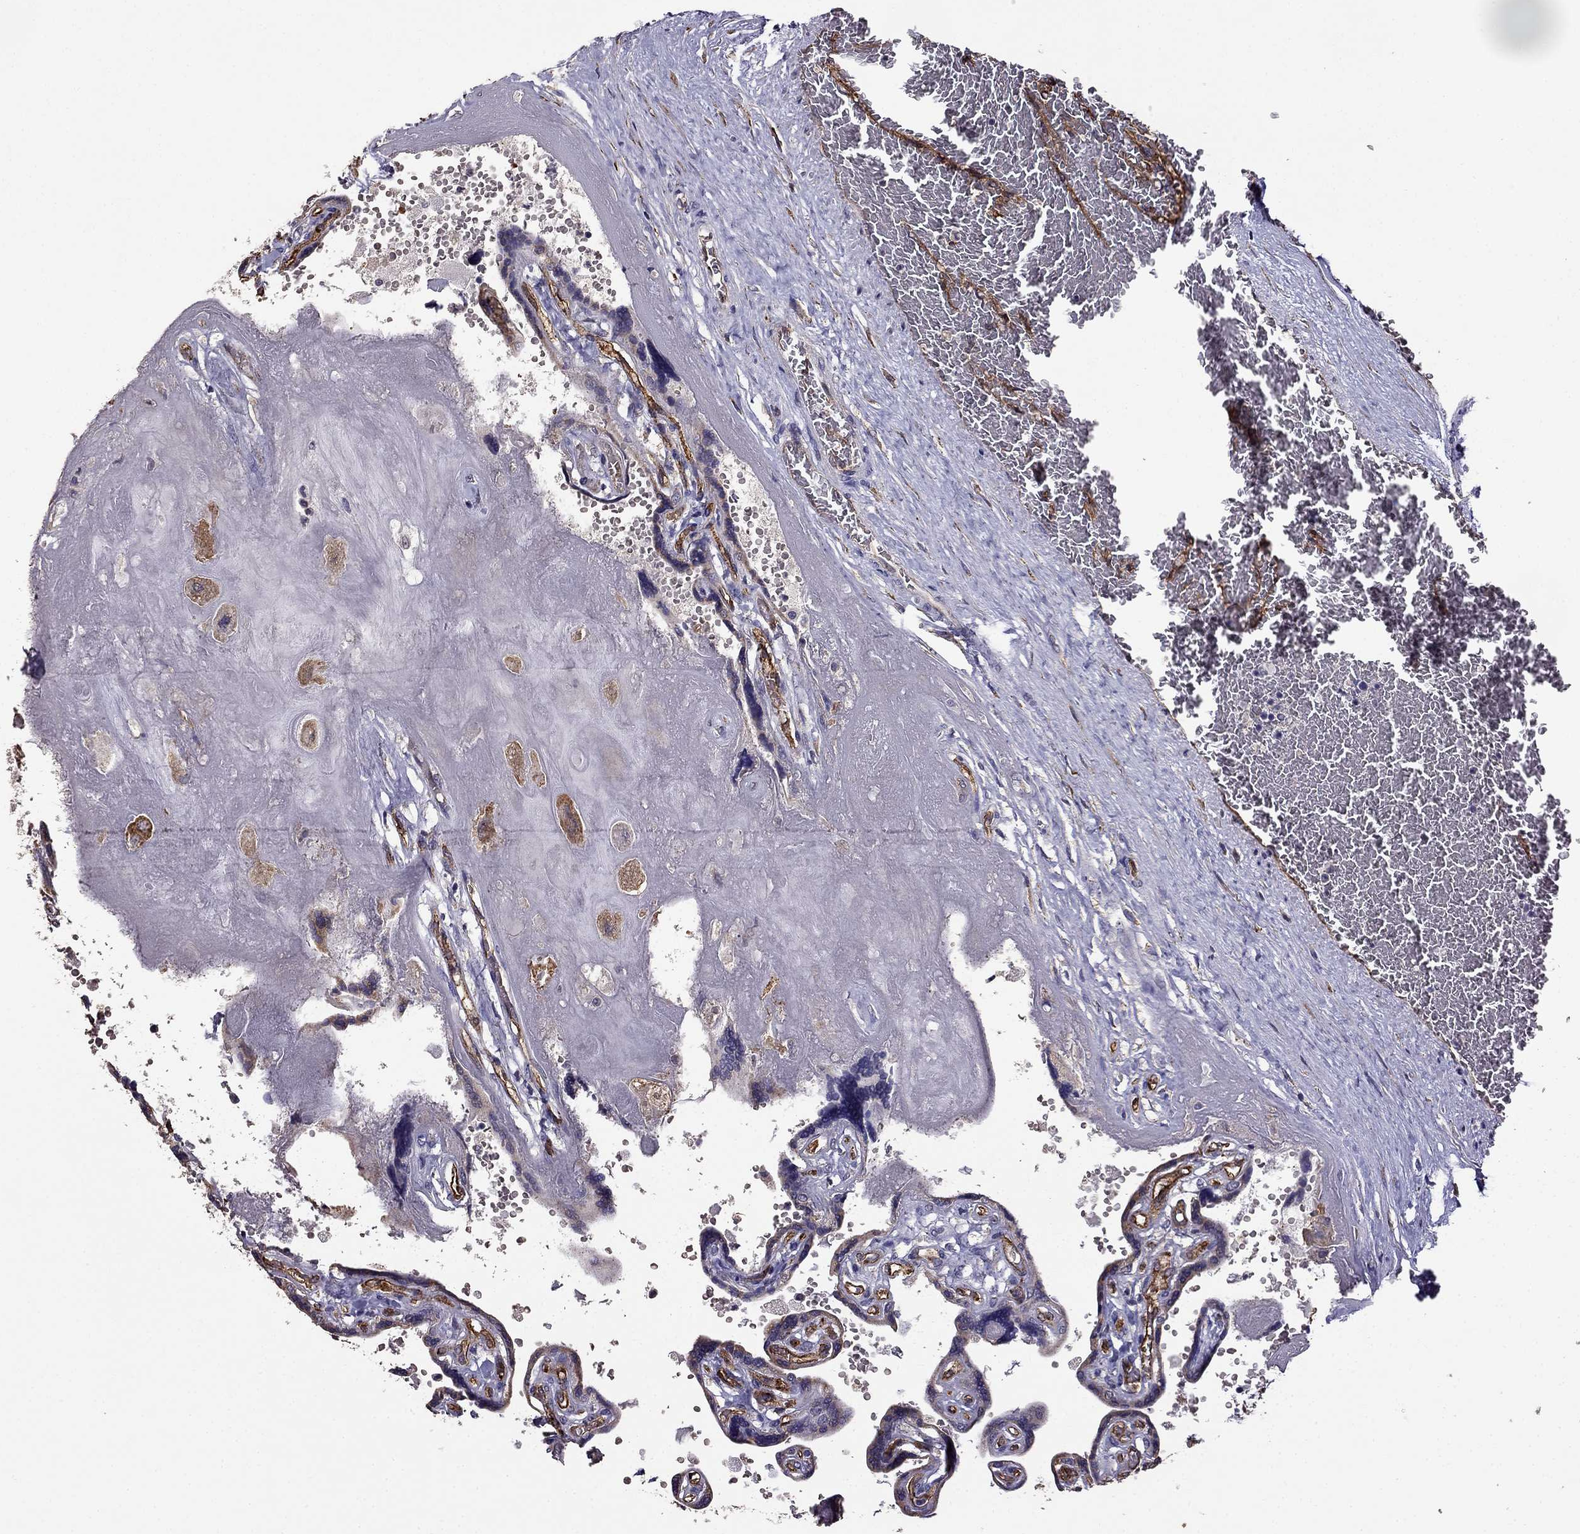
{"staining": {"intensity": "weak", "quantity": "<25%", "location": "cytoplasmic/membranous"}, "tissue": "placenta", "cell_type": "Decidual cells", "image_type": "normal", "snomed": [{"axis": "morphology", "description": "Normal tissue, NOS"}, {"axis": "topography", "description": "Placenta"}], "caption": "This is an immunohistochemistry photomicrograph of benign human placenta. There is no positivity in decidual cells.", "gene": "CDH9", "patient": {"sex": "female", "age": 32}}